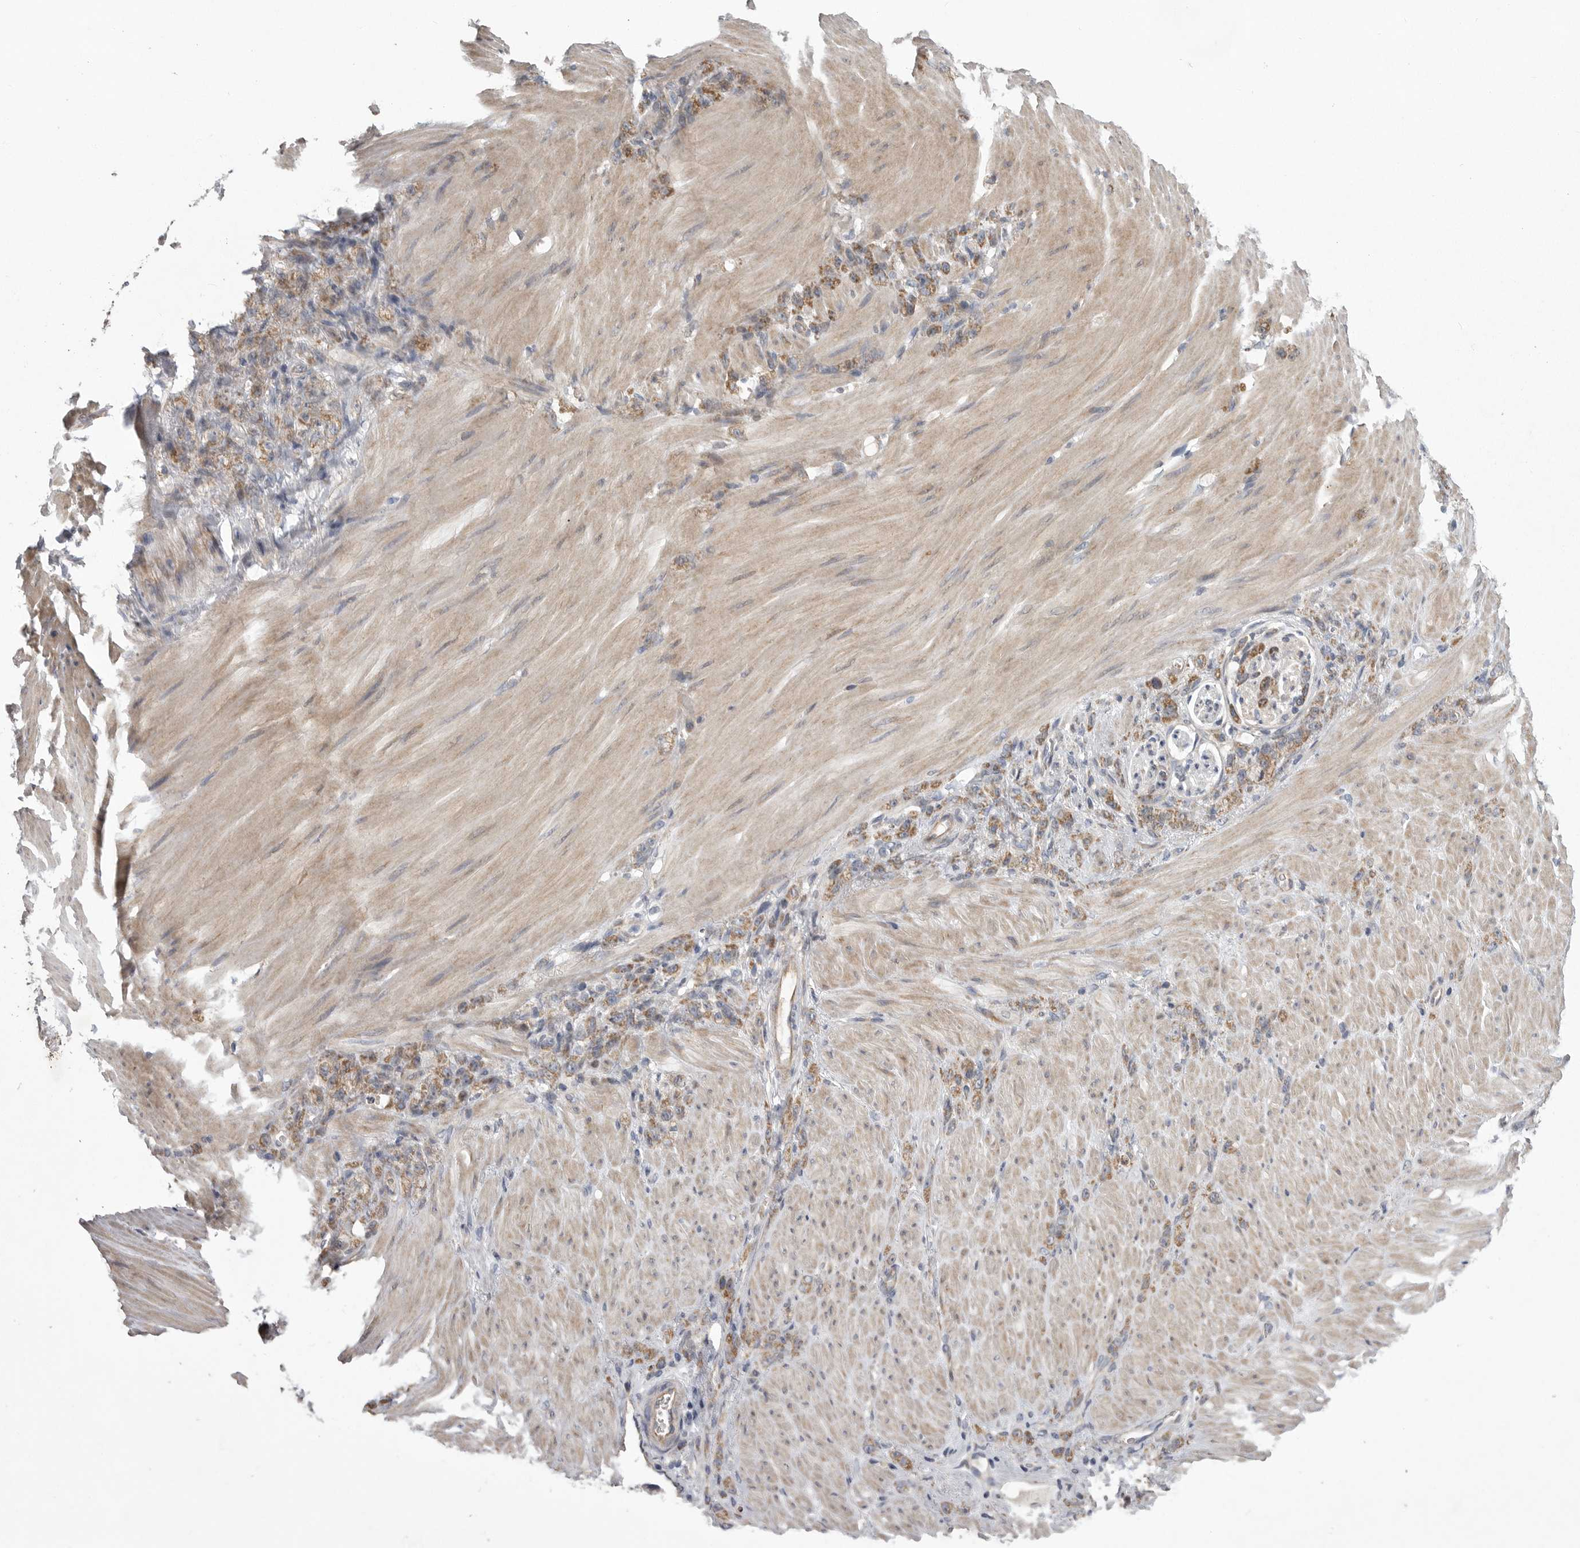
{"staining": {"intensity": "moderate", "quantity": ">75%", "location": "cytoplasmic/membranous"}, "tissue": "stomach cancer", "cell_type": "Tumor cells", "image_type": "cancer", "snomed": [{"axis": "morphology", "description": "Normal tissue, NOS"}, {"axis": "morphology", "description": "Adenocarcinoma, NOS"}, {"axis": "topography", "description": "Stomach"}], "caption": "Human stomach adenocarcinoma stained with a brown dye exhibits moderate cytoplasmic/membranous positive staining in about >75% of tumor cells.", "gene": "CRP", "patient": {"sex": "male", "age": 82}}